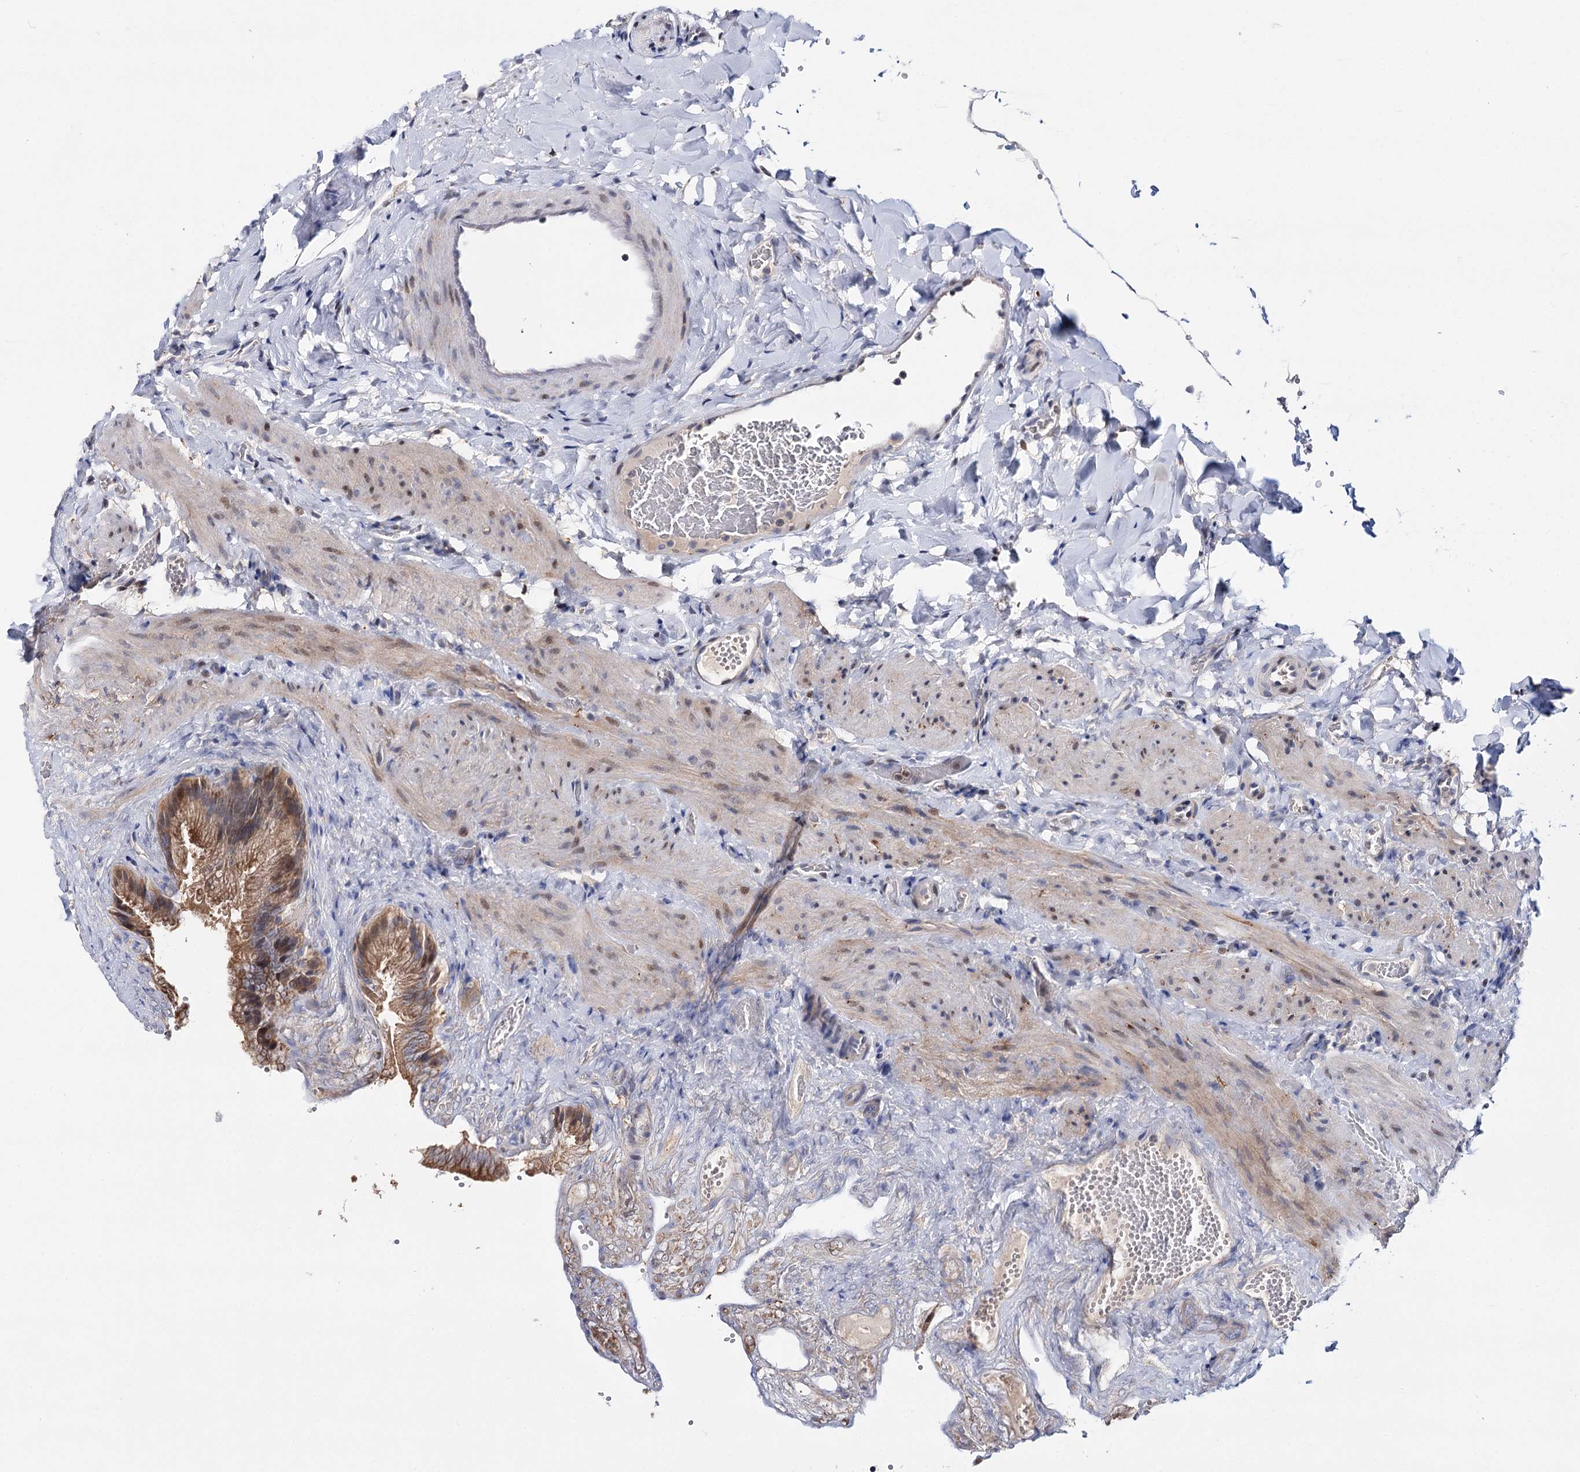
{"staining": {"intensity": "moderate", "quantity": ">75%", "location": "cytoplasmic/membranous"}, "tissue": "gallbladder", "cell_type": "Glandular cells", "image_type": "normal", "snomed": [{"axis": "morphology", "description": "Normal tissue, NOS"}, {"axis": "topography", "description": "Gallbladder"}], "caption": "Immunohistochemical staining of unremarkable human gallbladder demonstrates moderate cytoplasmic/membranous protein positivity in about >75% of glandular cells. (DAB = brown stain, brightfield microscopy at high magnification).", "gene": "CFAP46", "patient": {"sex": "female", "age": 30}}